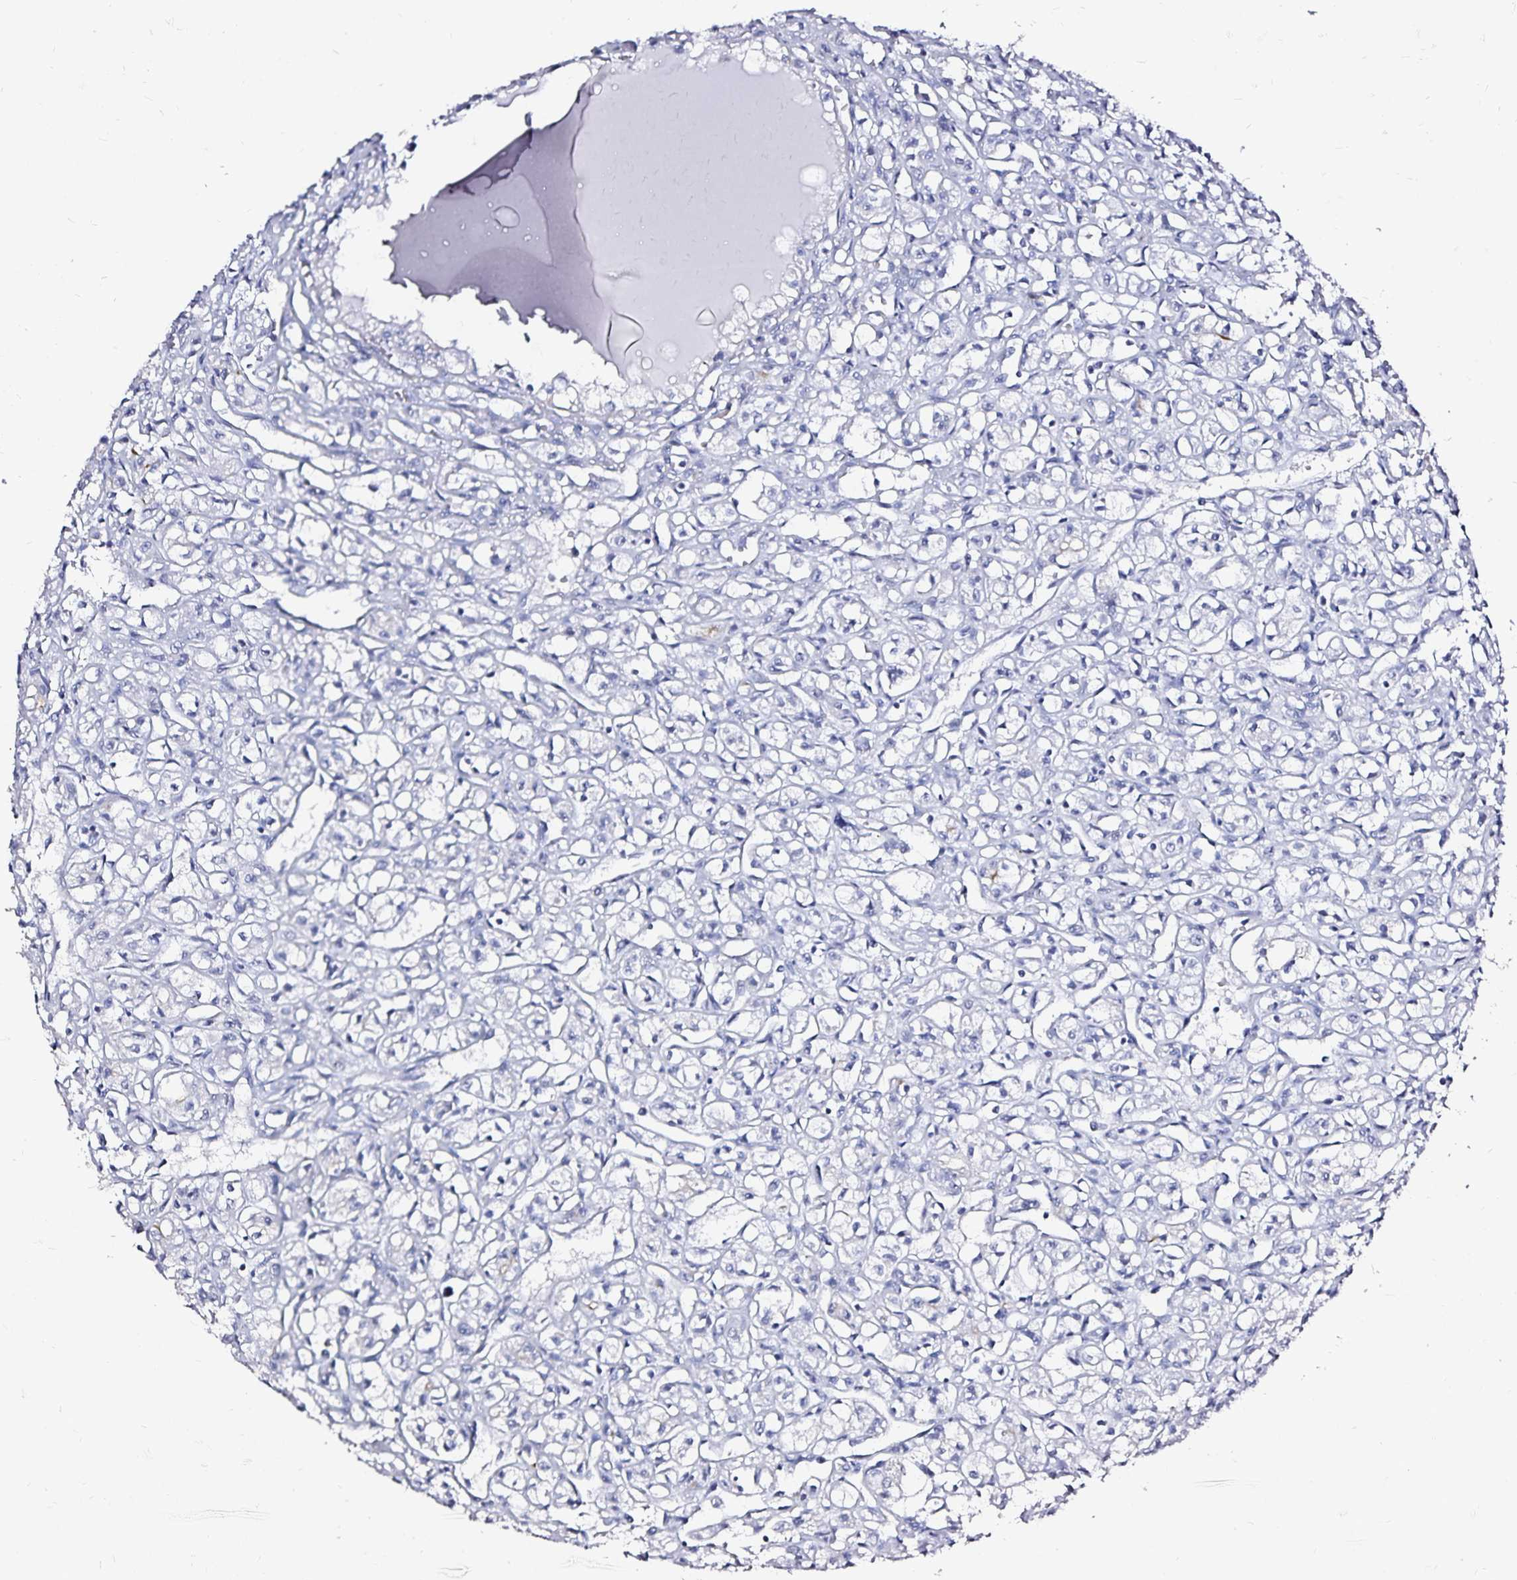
{"staining": {"intensity": "negative", "quantity": "none", "location": "none"}, "tissue": "renal cancer", "cell_type": "Tumor cells", "image_type": "cancer", "snomed": [{"axis": "morphology", "description": "Adenocarcinoma, NOS"}, {"axis": "topography", "description": "Kidney"}], "caption": "Tumor cells show no significant protein positivity in renal cancer (adenocarcinoma).", "gene": "SLC5A1", "patient": {"sex": "male", "age": 56}}